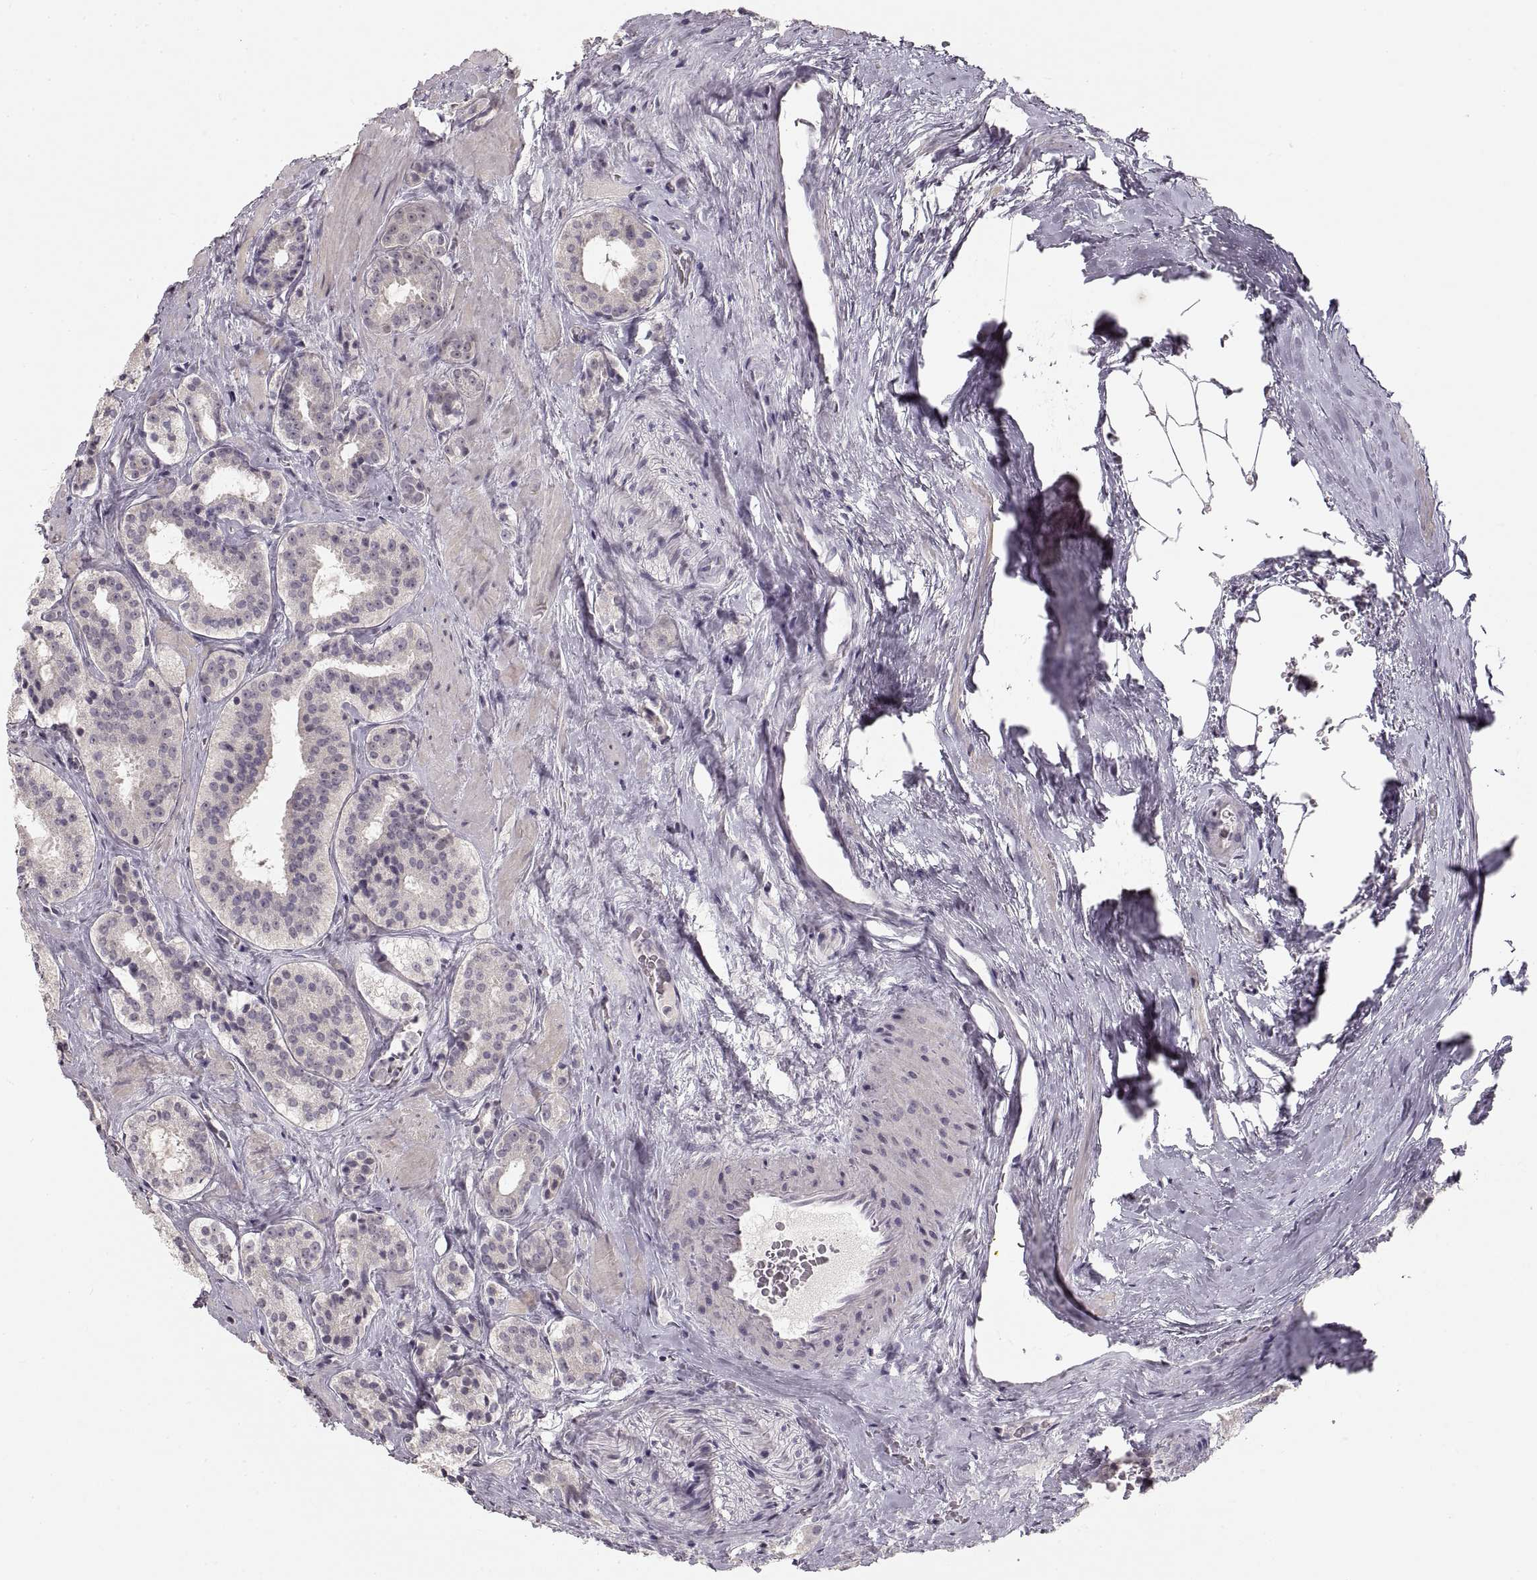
{"staining": {"intensity": "negative", "quantity": "none", "location": "none"}, "tissue": "prostate cancer", "cell_type": "Tumor cells", "image_type": "cancer", "snomed": [{"axis": "morphology", "description": "Adenocarcinoma, NOS"}, {"axis": "morphology", "description": "Adenocarcinoma, High grade"}, {"axis": "topography", "description": "Prostate"}], "caption": "The image exhibits no staining of tumor cells in prostate cancer. (Brightfield microscopy of DAB IHC at high magnification).", "gene": "PCSK2", "patient": {"sex": "male", "age": 62}}